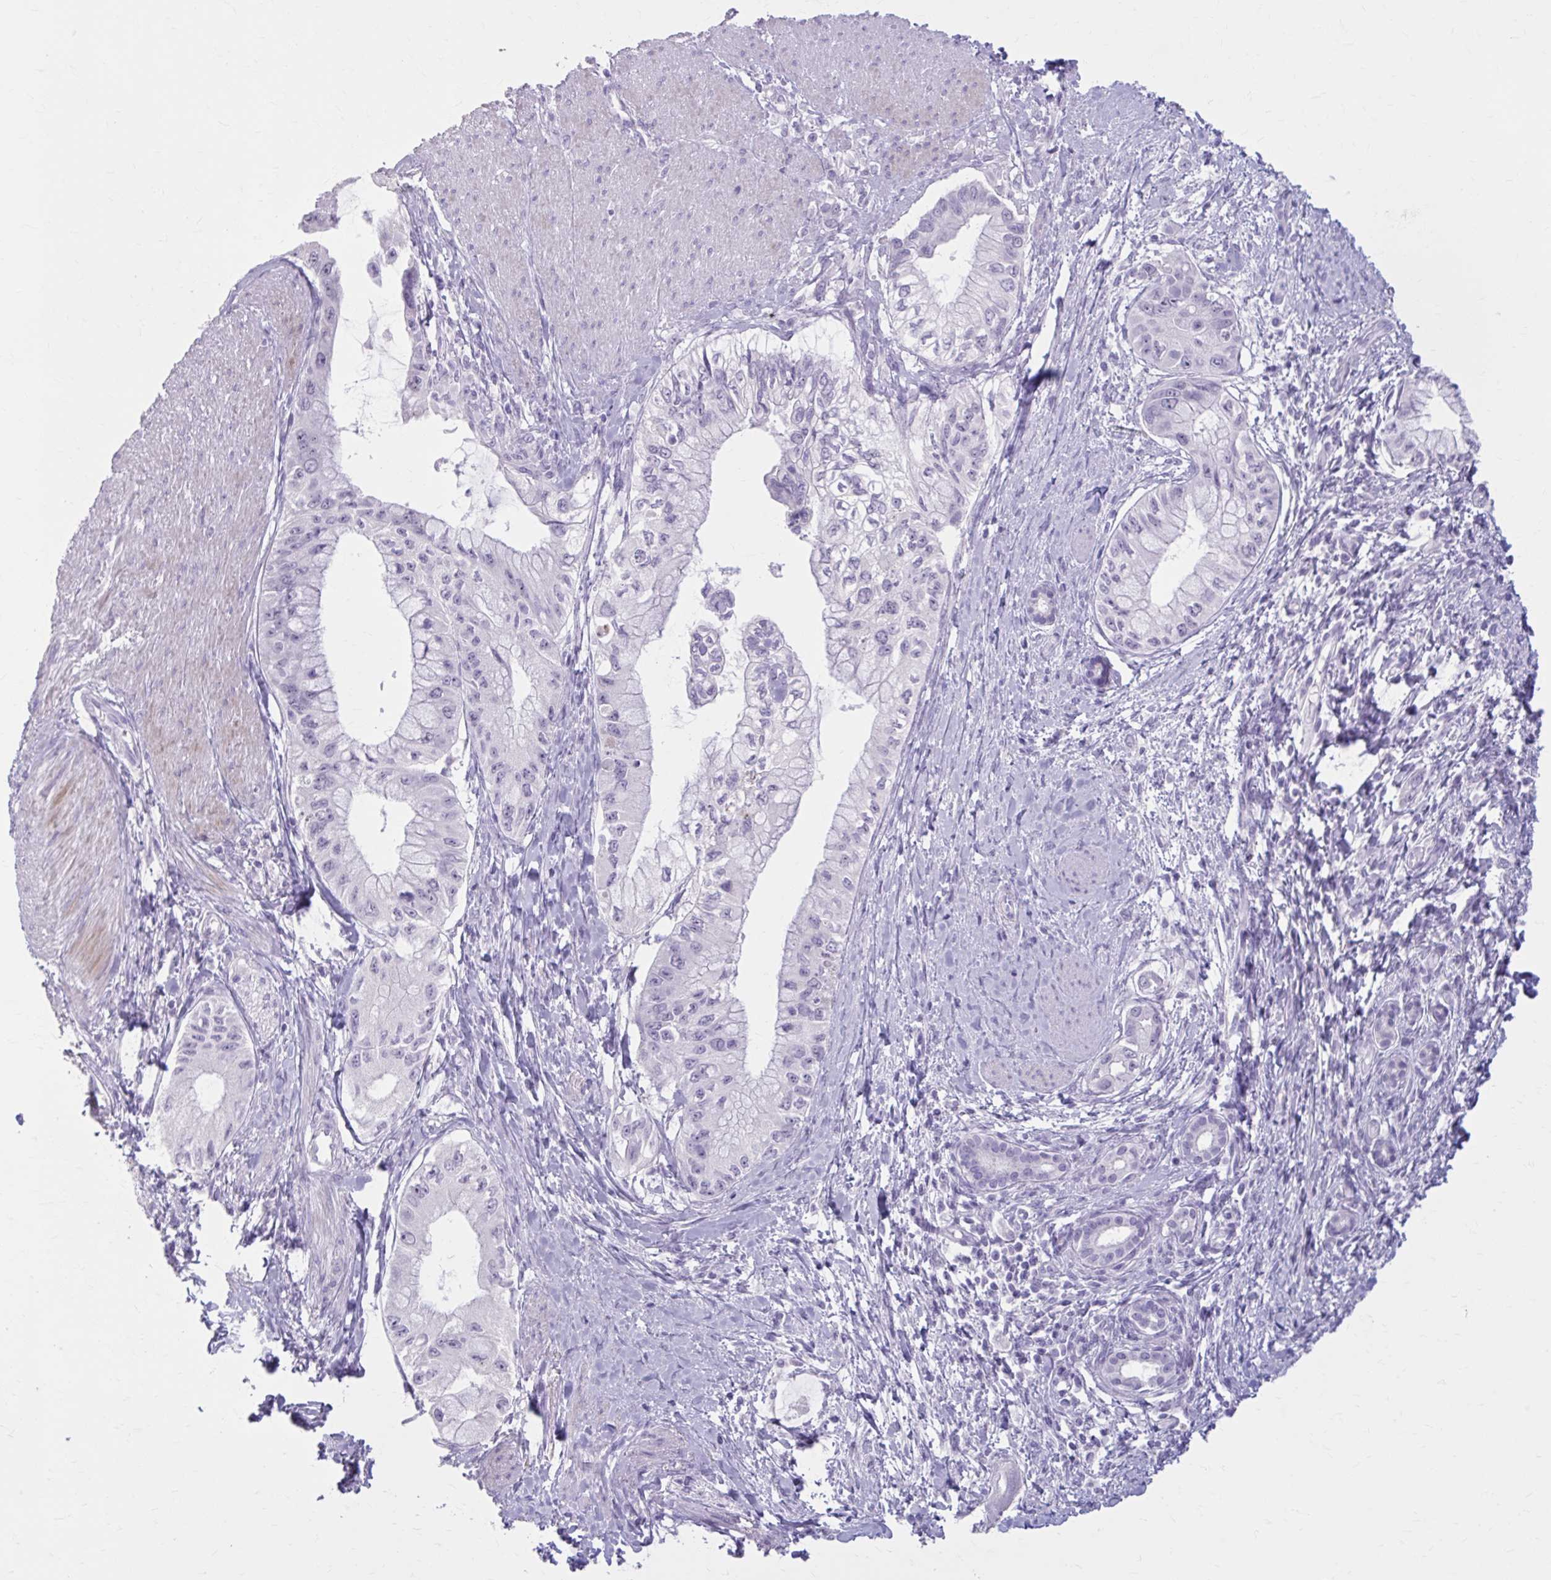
{"staining": {"intensity": "negative", "quantity": "none", "location": "none"}, "tissue": "pancreatic cancer", "cell_type": "Tumor cells", "image_type": "cancer", "snomed": [{"axis": "morphology", "description": "Adenocarcinoma, NOS"}, {"axis": "topography", "description": "Pancreas"}], "caption": "IHC of adenocarcinoma (pancreatic) shows no staining in tumor cells.", "gene": "OR4B1", "patient": {"sex": "male", "age": 48}}